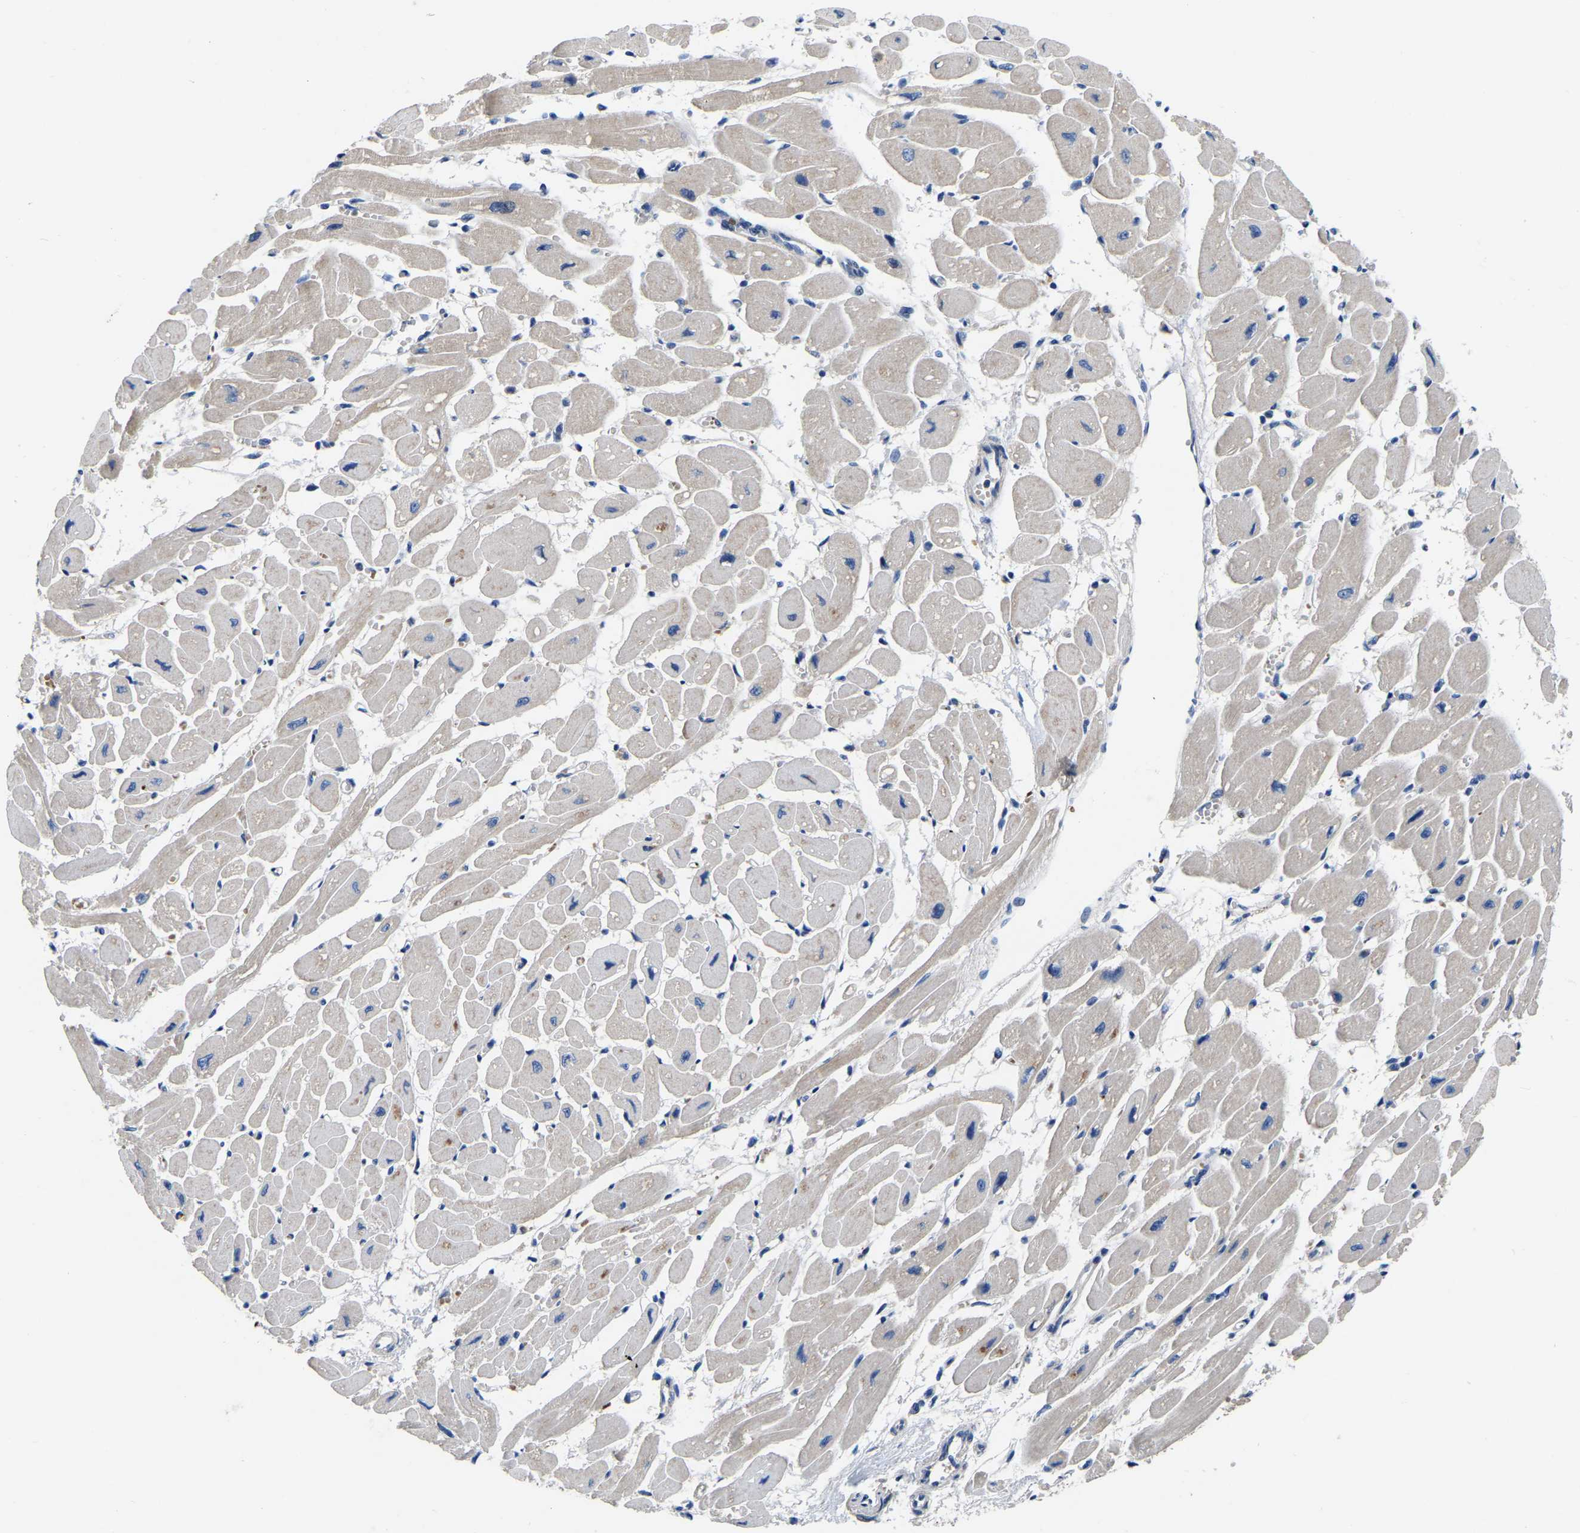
{"staining": {"intensity": "weak", "quantity": "<25%", "location": "cytoplasmic/membranous"}, "tissue": "heart muscle", "cell_type": "Cardiomyocytes", "image_type": "normal", "snomed": [{"axis": "morphology", "description": "Normal tissue, NOS"}, {"axis": "topography", "description": "Heart"}], "caption": "Immunohistochemistry (IHC) micrograph of benign human heart muscle stained for a protein (brown), which displays no staining in cardiomyocytes. (DAB immunohistochemistry (IHC) visualized using brightfield microscopy, high magnification).", "gene": "RAB27B", "patient": {"sex": "female", "age": 54}}